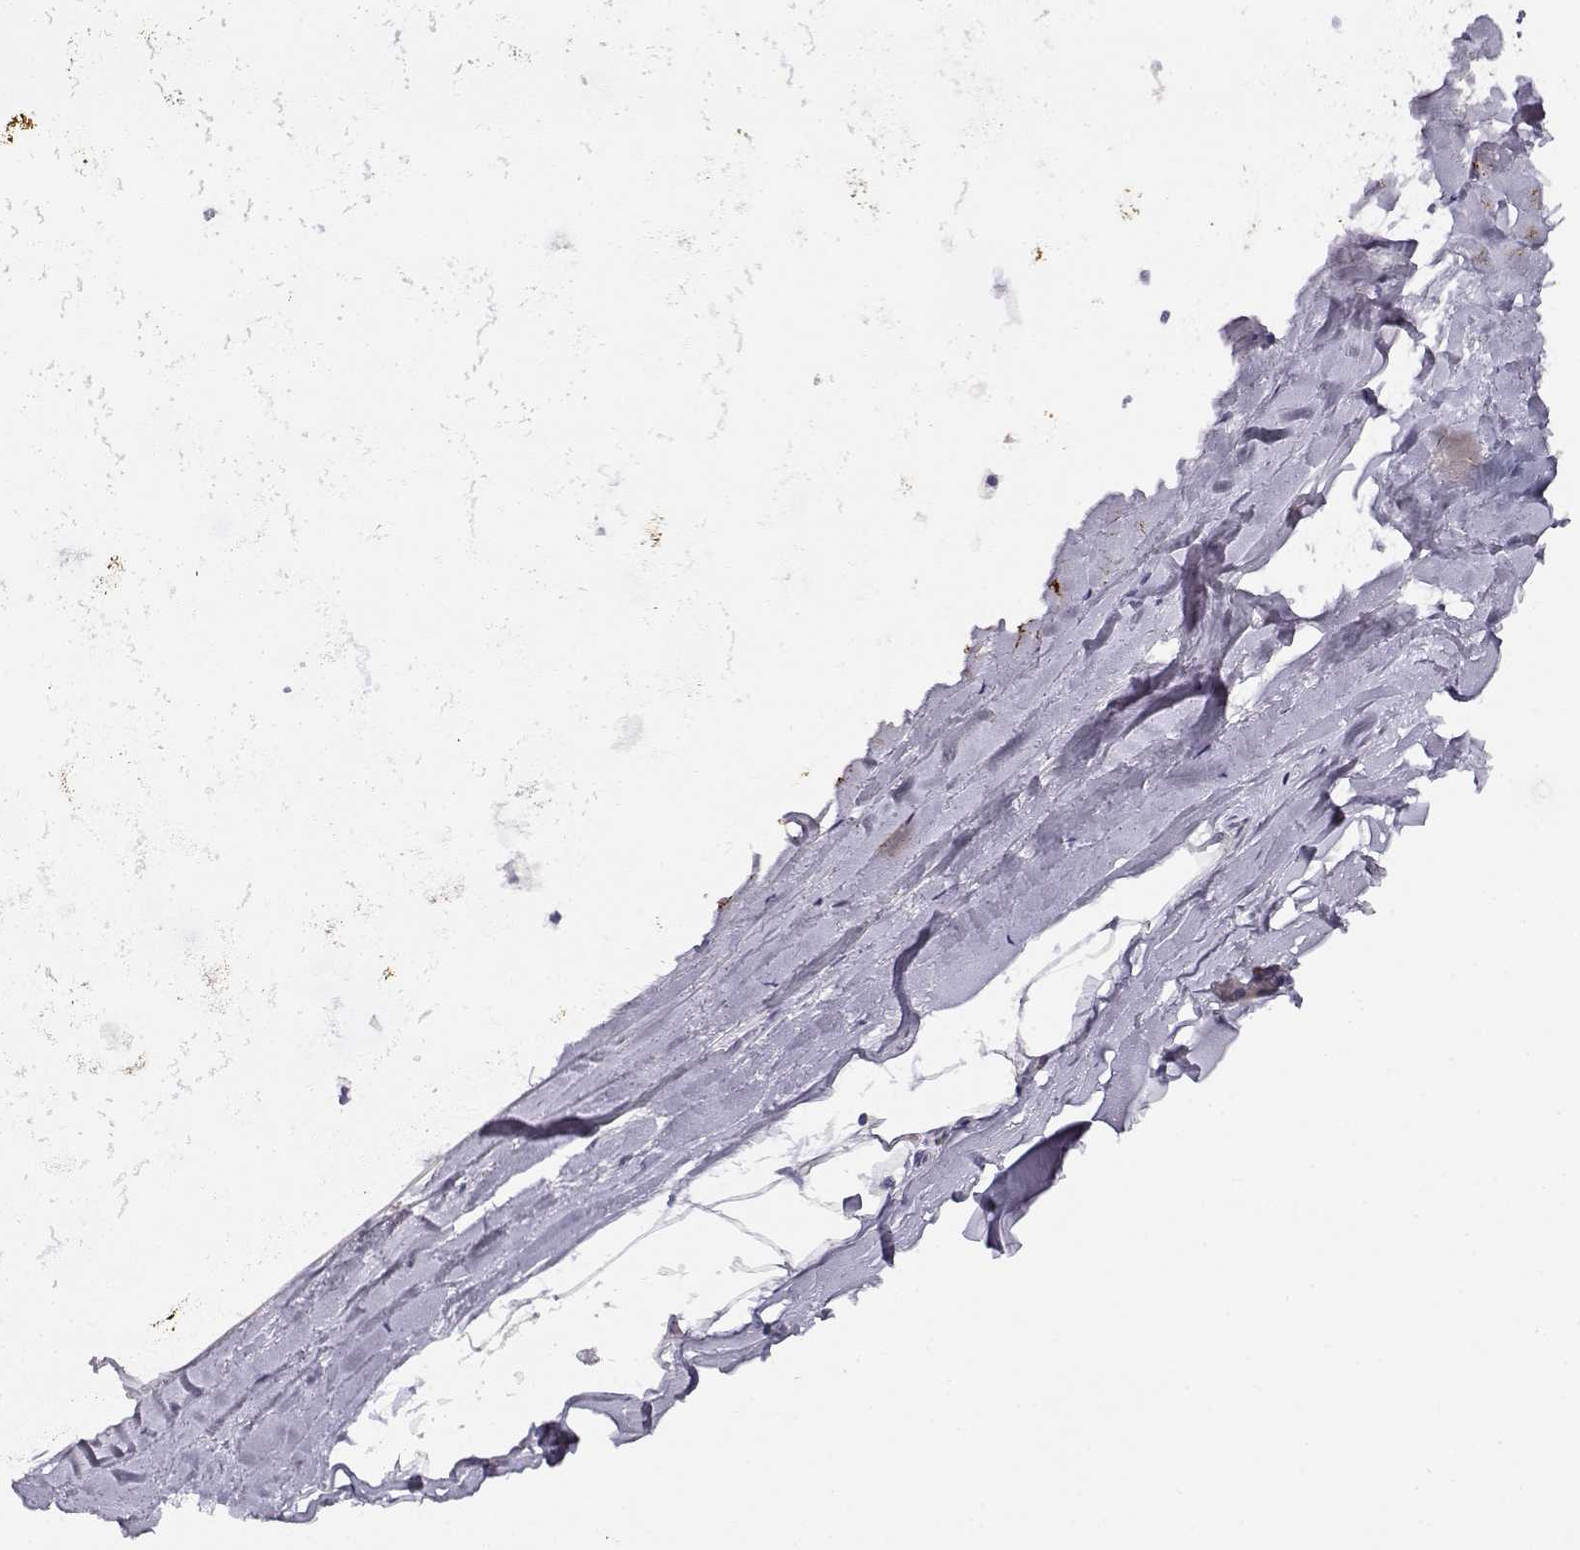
{"staining": {"intensity": "negative", "quantity": "none", "location": "none"}, "tissue": "adipose tissue", "cell_type": "Adipocytes", "image_type": "normal", "snomed": [{"axis": "morphology", "description": "Normal tissue, NOS"}, {"axis": "topography", "description": "Lymph node"}, {"axis": "topography", "description": "Bronchus"}], "caption": "IHC of benign human adipose tissue displays no staining in adipocytes.", "gene": "CDHR1", "patient": {"sex": "female", "age": 70}}